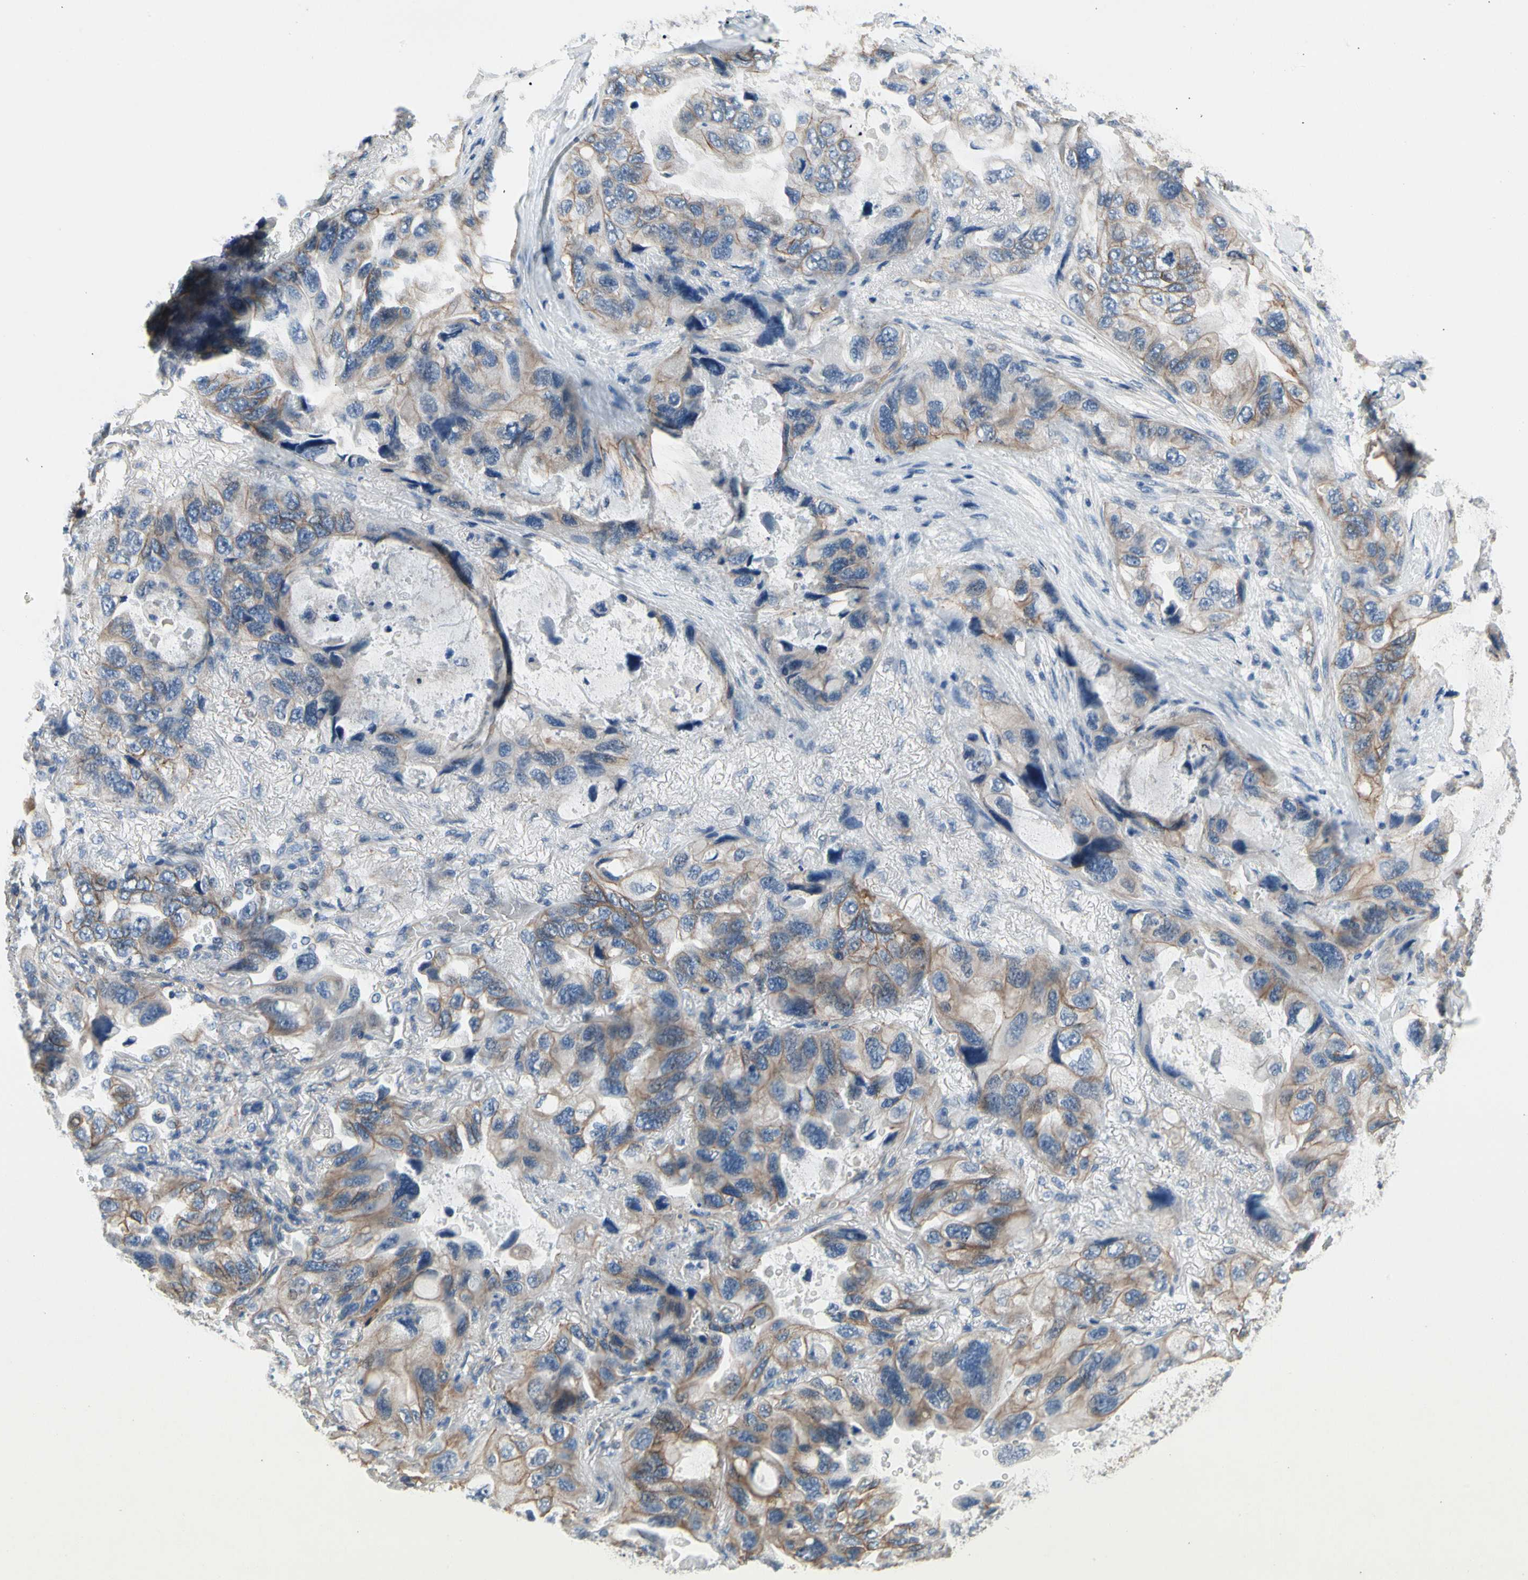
{"staining": {"intensity": "weak", "quantity": "25%-75%", "location": "cytoplasmic/membranous"}, "tissue": "lung cancer", "cell_type": "Tumor cells", "image_type": "cancer", "snomed": [{"axis": "morphology", "description": "Squamous cell carcinoma, NOS"}, {"axis": "topography", "description": "Lung"}], "caption": "This is an image of IHC staining of lung cancer (squamous cell carcinoma), which shows weak expression in the cytoplasmic/membranous of tumor cells.", "gene": "LGR6", "patient": {"sex": "female", "age": 73}}